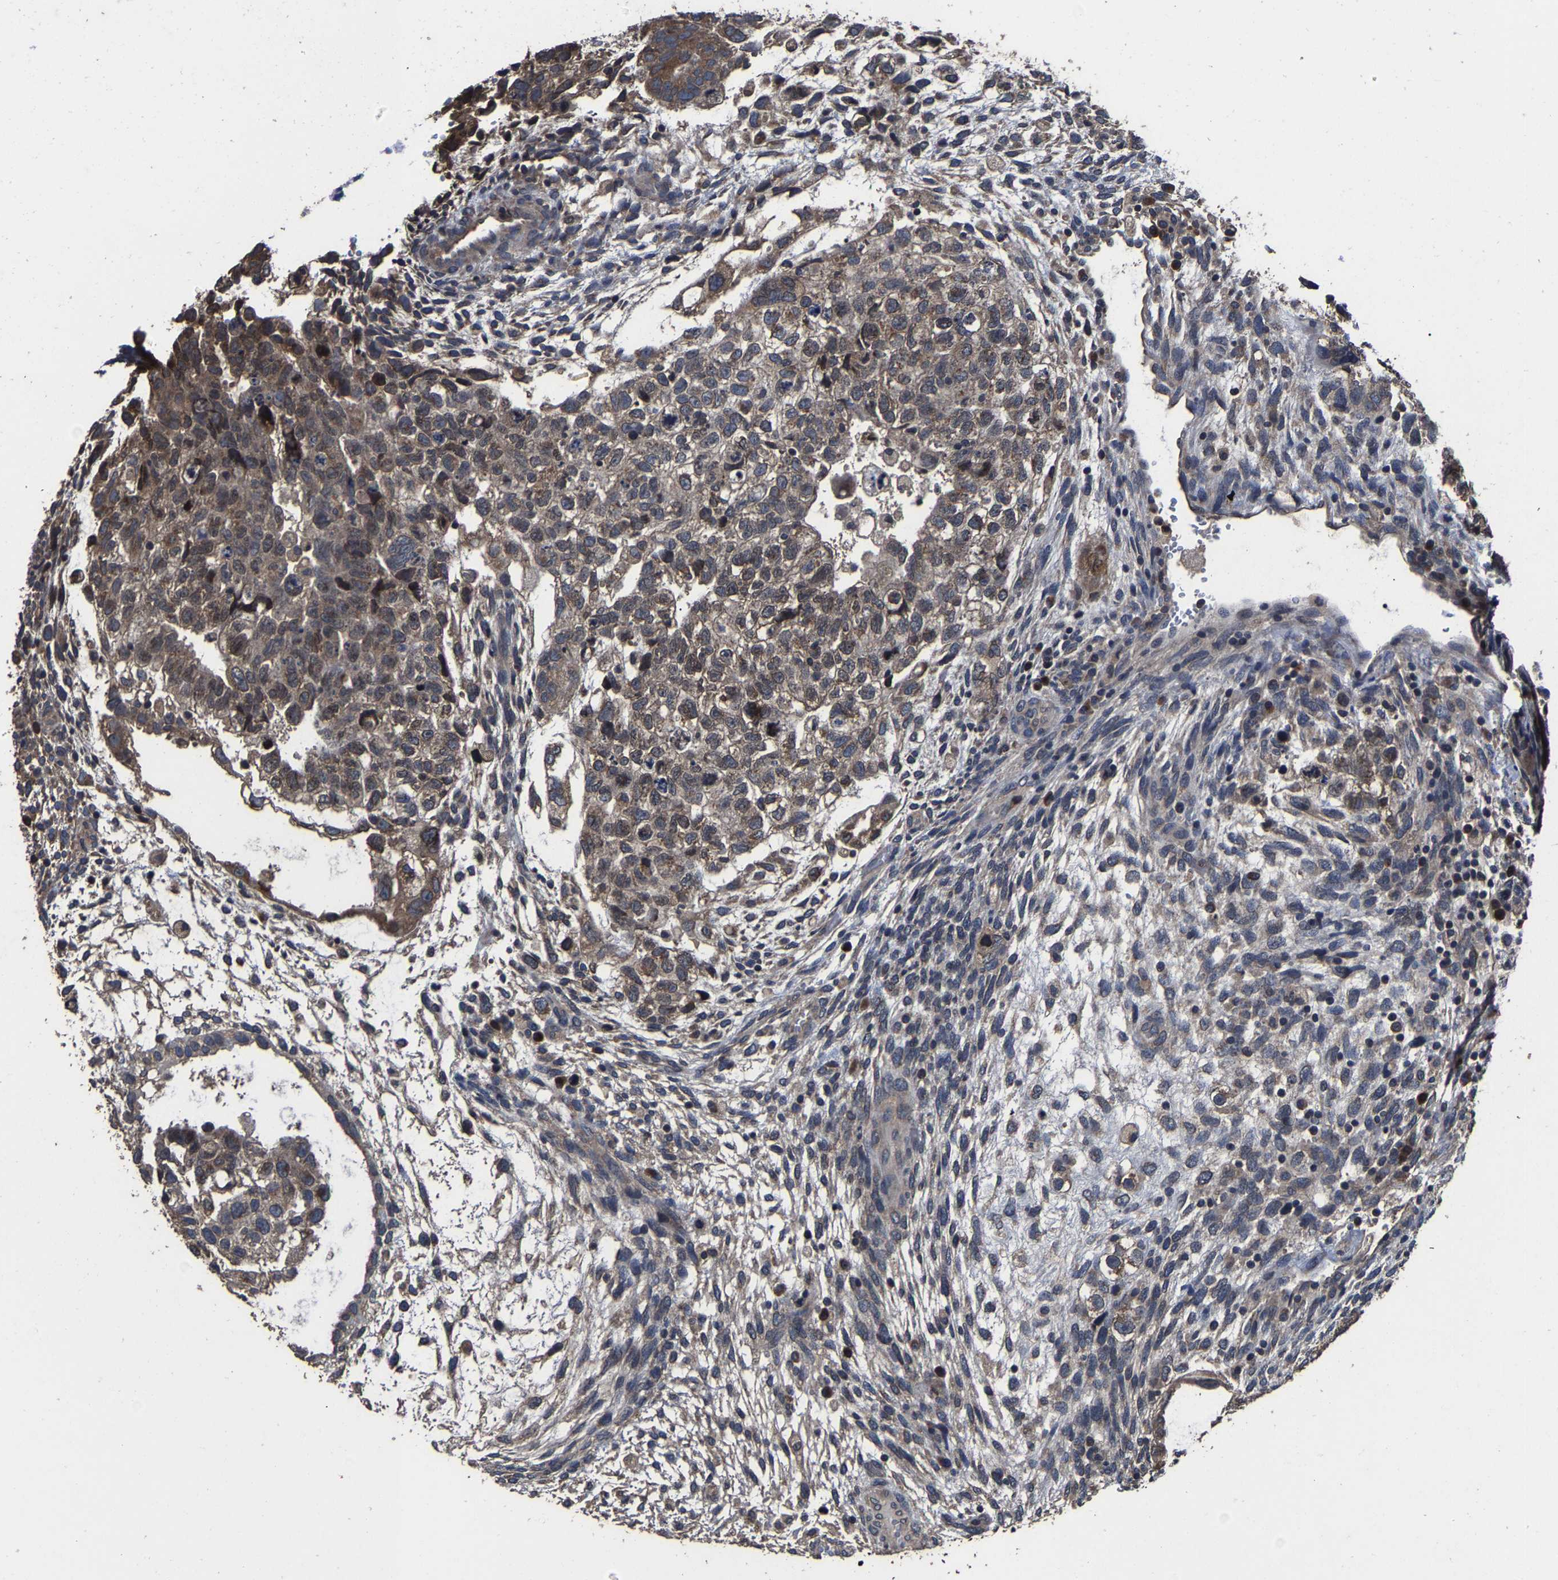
{"staining": {"intensity": "weak", "quantity": ">75%", "location": "cytoplasmic/membranous"}, "tissue": "testis cancer", "cell_type": "Tumor cells", "image_type": "cancer", "snomed": [{"axis": "morphology", "description": "Carcinoma, Embryonal, NOS"}, {"axis": "topography", "description": "Testis"}], "caption": "This photomicrograph reveals IHC staining of human testis cancer, with low weak cytoplasmic/membranous staining in about >75% of tumor cells.", "gene": "EBAG9", "patient": {"sex": "male", "age": 36}}